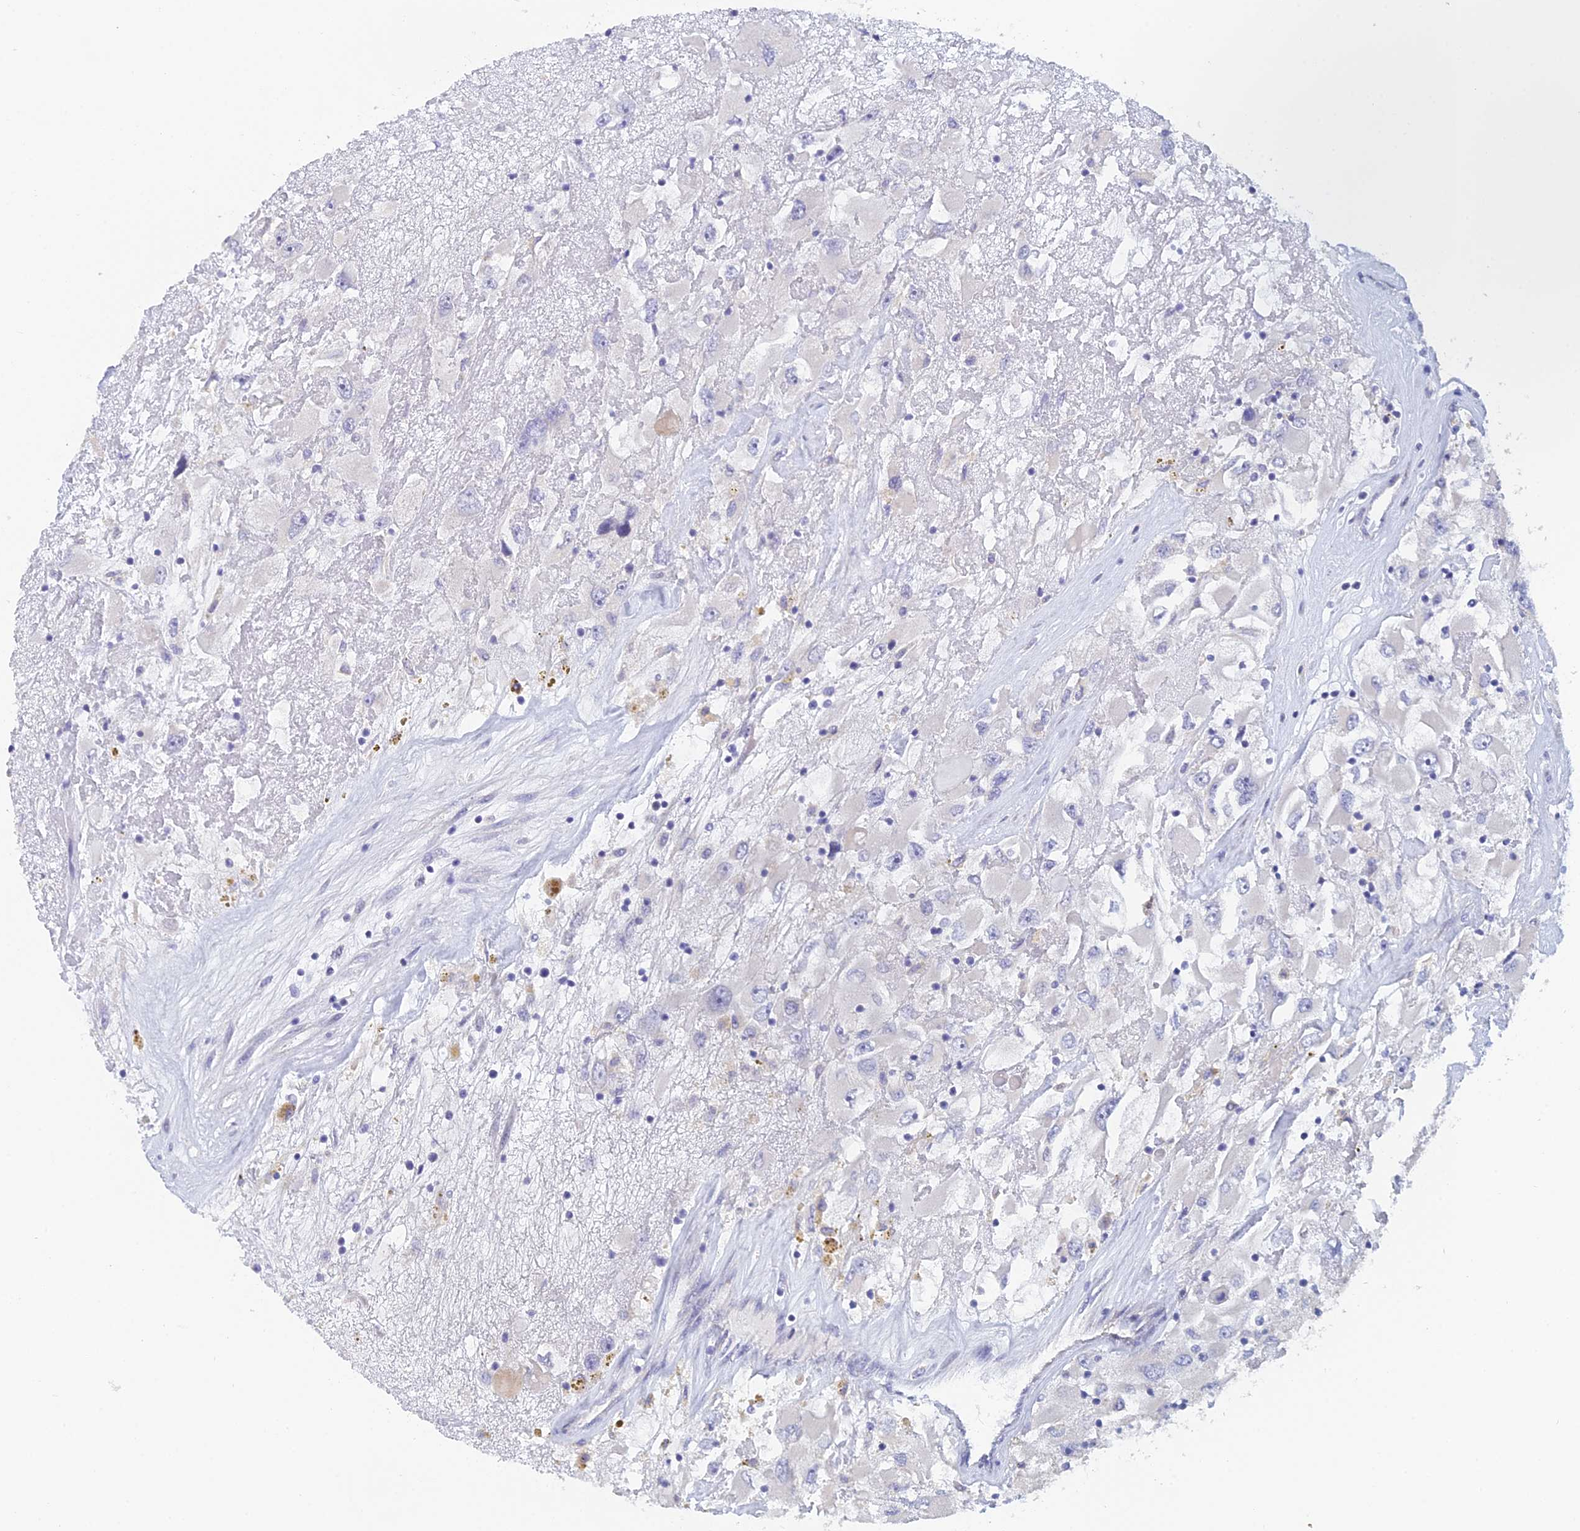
{"staining": {"intensity": "negative", "quantity": "none", "location": "none"}, "tissue": "renal cancer", "cell_type": "Tumor cells", "image_type": "cancer", "snomed": [{"axis": "morphology", "description": "Adenocarcinoma, NOS"}, {"axis": "topography", "description": "Kidney"}], "caption": "Histopathology image shows no significant protein expression in tumor cells of adenocarcinoma (renal).", "gene": "GIPC1", "patient": {"sex": "female", "age": 52}}